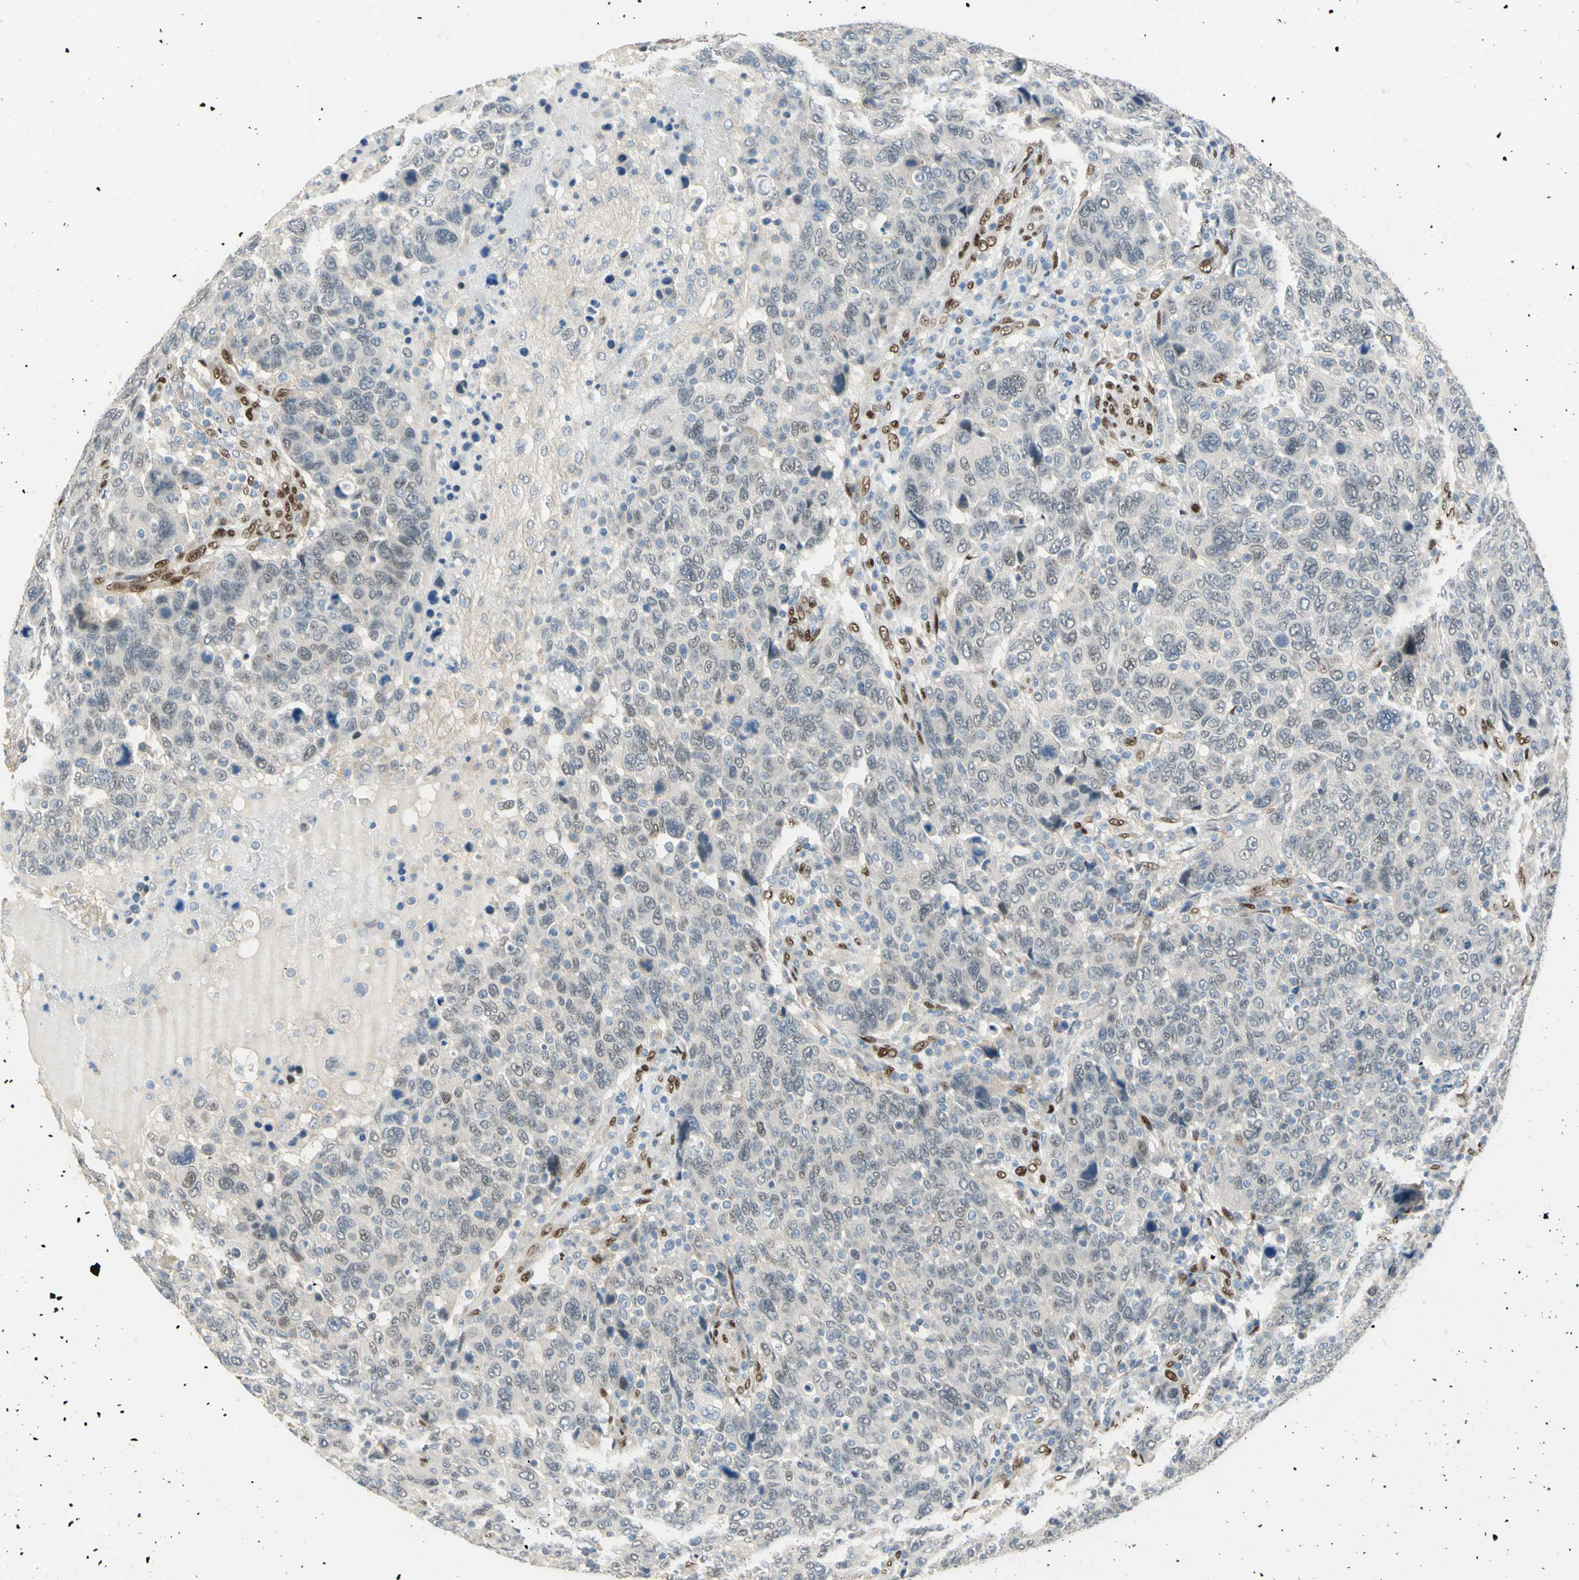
{"staining": {"intensity": "weak", "quantity": "<25%", "location": "cytoplasmic/membranous,nuclear"}, "tissue": "breast cancer", "cell_type": "Tumor cells", "image_type": "cancer", "snomed": [{"axis": "morphology", "description": "Duct carcinoma"}, {"axis": "topography", "description": "Breast"}], "caption": "This is an immunohistochemistry micrograph of human breast cancer (intraductal carcinoma). There is no expression in tumor cells.", "gene": "RBFOX2", "patient": {"sex": "female", "age": 37}}